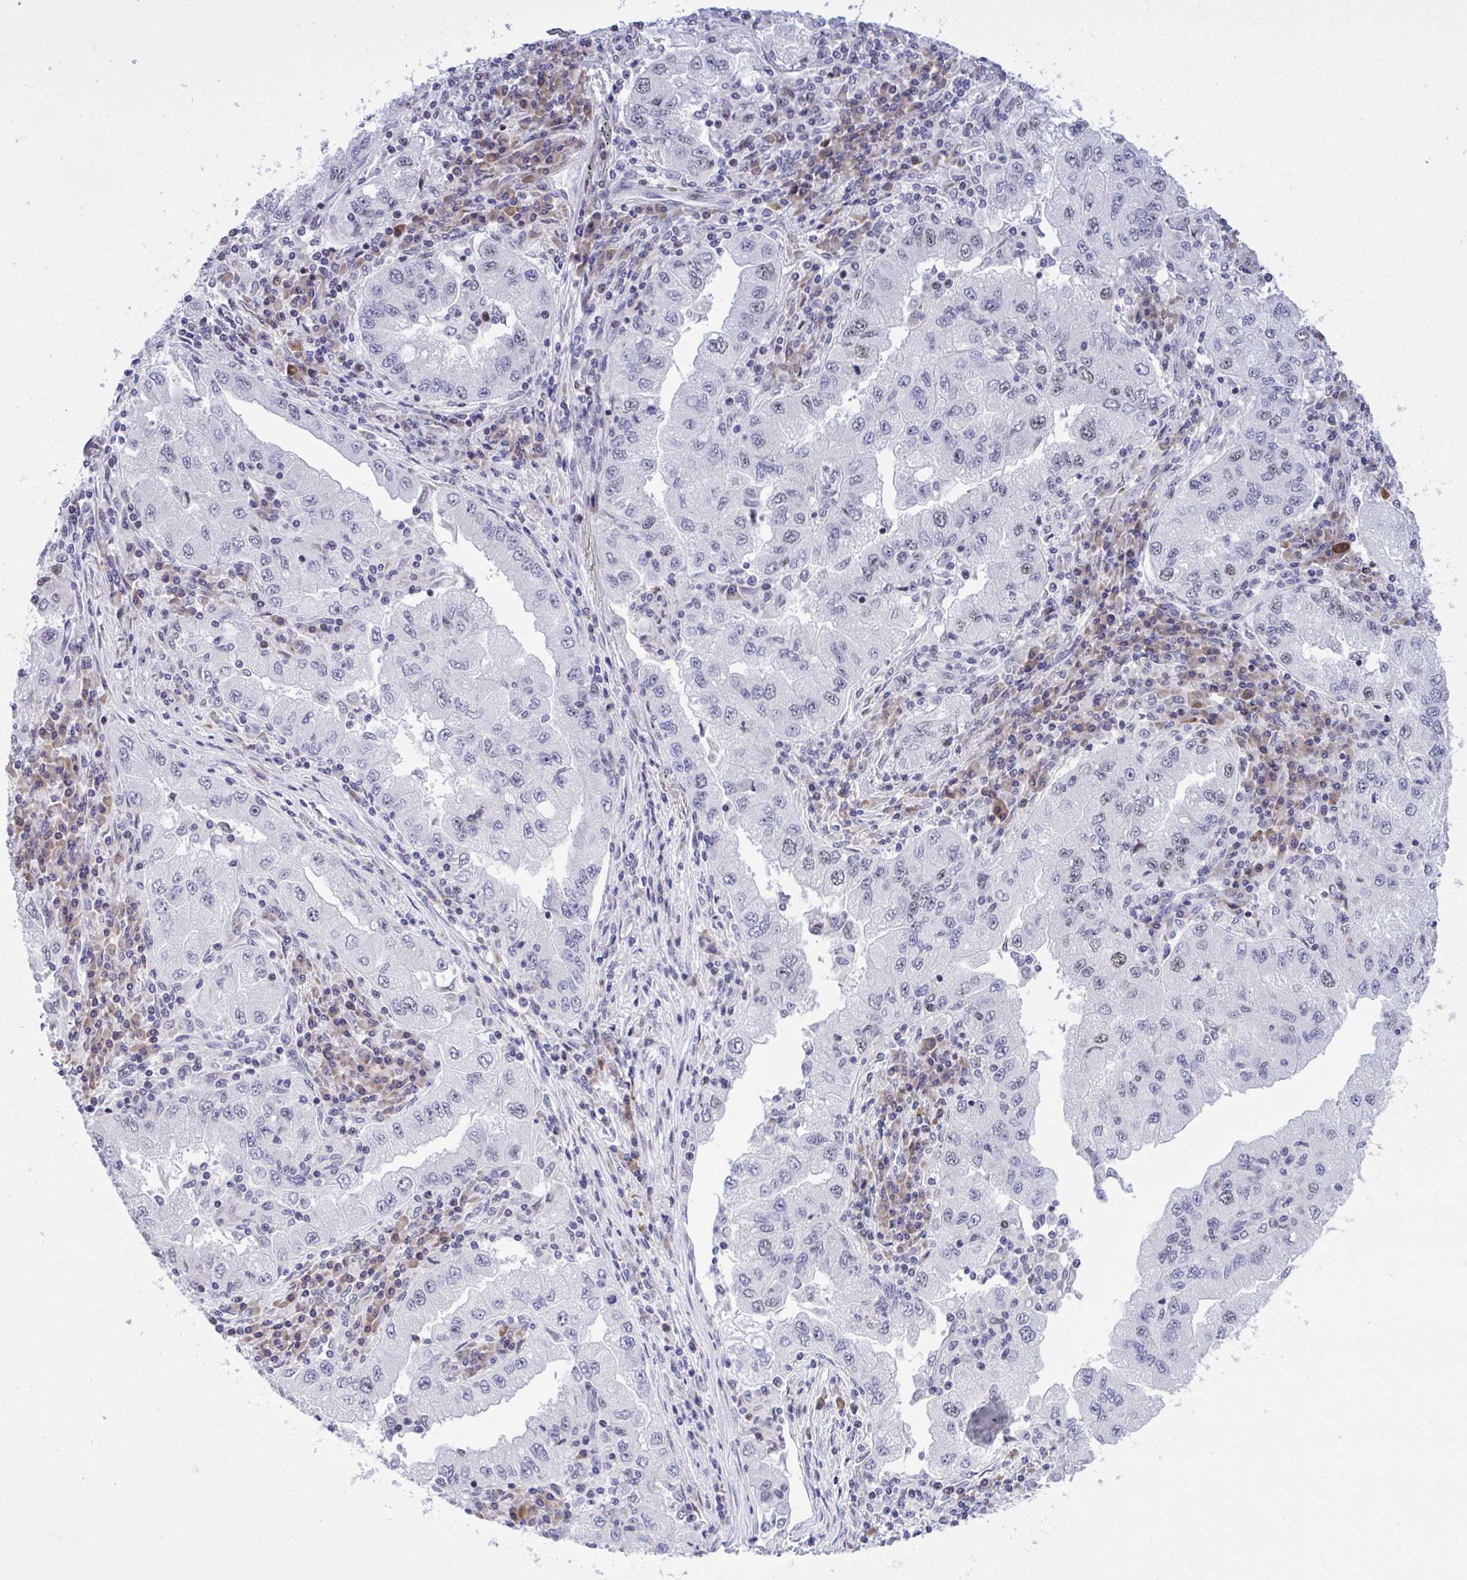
{"staining": {"intensity": "negative", "quantity": "none", "location": "none"}, "tissue": "lung cancer", "cell_type": "Tumor cells", "image_type": "cancer", "snomed": [{"axis": "morphology", "description": "Adenocarcinoma, NOS"}, {"axis": "morphology", "description": "Adenocarcinoma primary or metastatic"}, {"axis": "topography", "description": "Lung"}], "caption": "A histopathology image of adenocarcinoma (lung) stained for a protein reveals no brown staining in tumor cells.", "gene": "C1QL2", "patient": {"sex": "male", "age": 74}}